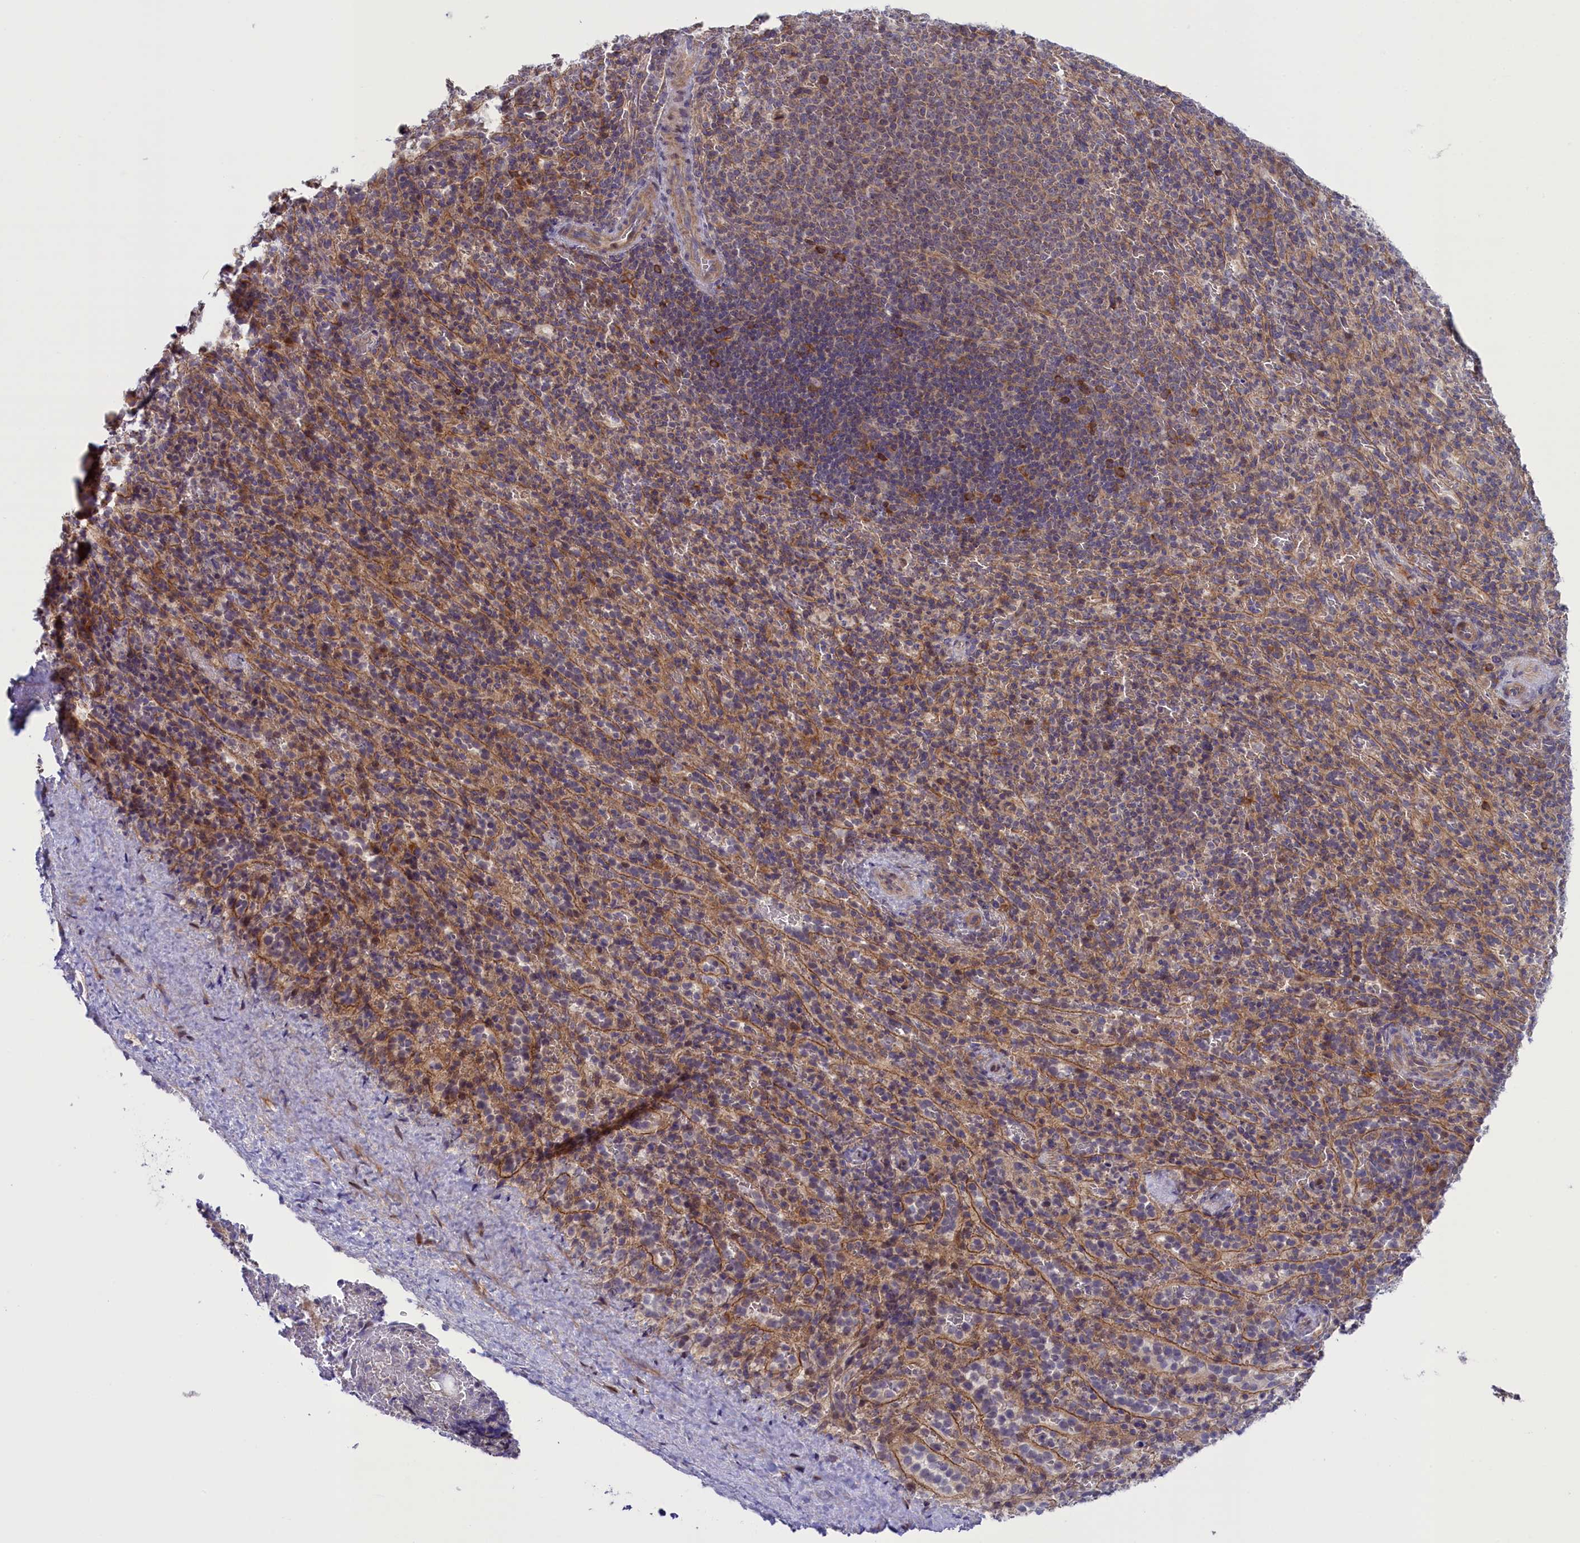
{"staining": {"intensity": "negative", "quantity": "none", "location": "none"}, "tissue": "spleen", "cell_type": "Cells in red pulp", "image_type": "normal", "snomed": [{"axis": "morphology", "description": "Normal tissue, NOS"}, {"axis": "topography", "description": "Spleen"}], "caption": "Image shows no significant protein expression in cells in red pulp of unremarkable spleen.", "gene": "CCL23", "patient": {"sex": "female", "age": 21}}